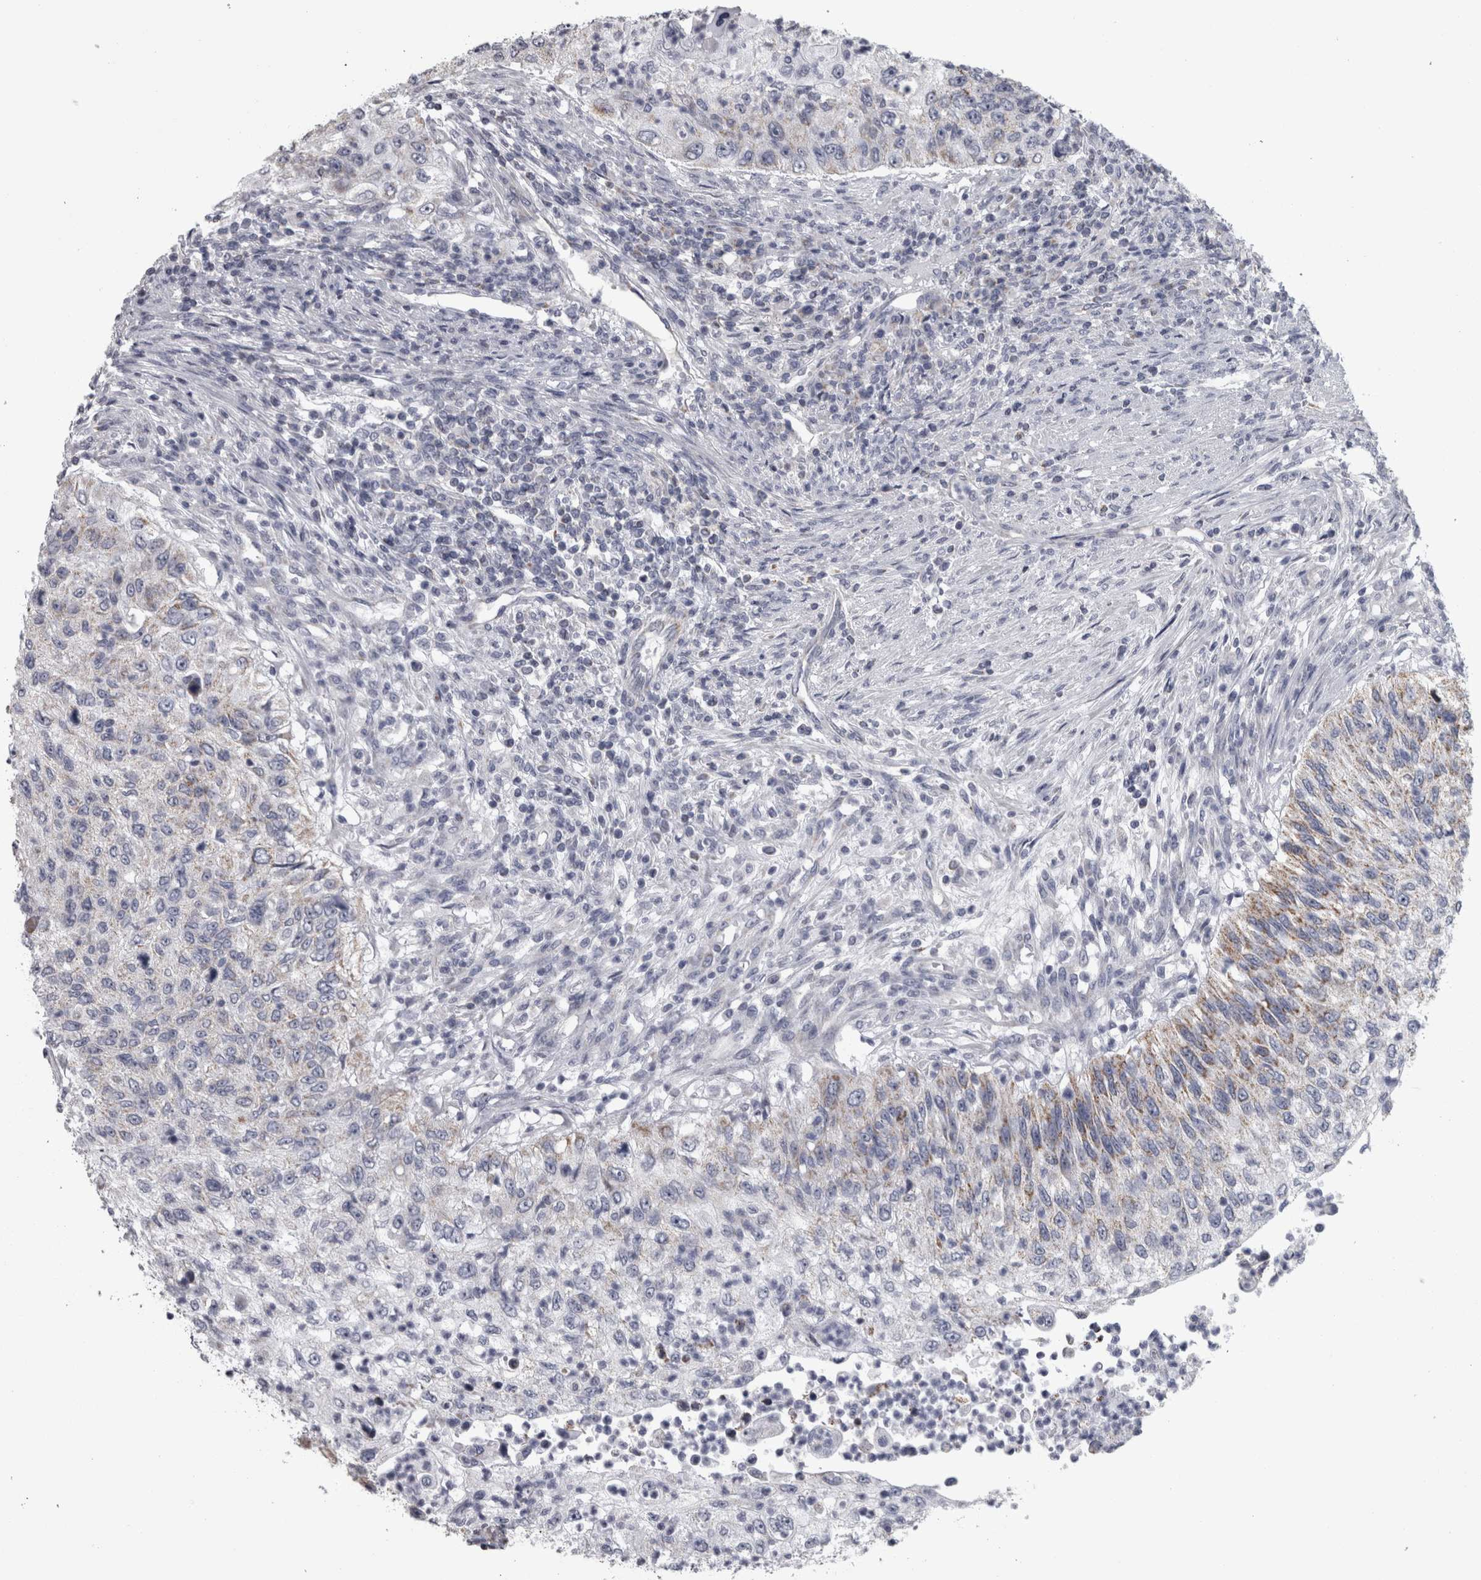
{"staining": {"intensity": "moderate", "quantity": "<25%", "location": "cytoplasmic/membranous"}, "tissue": "urothelial cancer", "cell_type": "Tumor cells", "image_type": "cancer", "snomed": [{"axis": "morphology", "description": "Urothelial carcinoma, High grade"}, {"axis": "topography", "description": "Urinary bladder"}], "caption": "Brown immunohistochemical staining in urothelial cancer shows moderate cytoplasmic/membranous expression in approximately <25% of tumor cells. The staining is performed using DAB (3,3'-diaminobenzidine) brown chromogen to label protein expression. The nuclei are counter-stained blue using hematoxylin.", "gene": "DBT", "patient": {"sex": "female", "age": 60}}